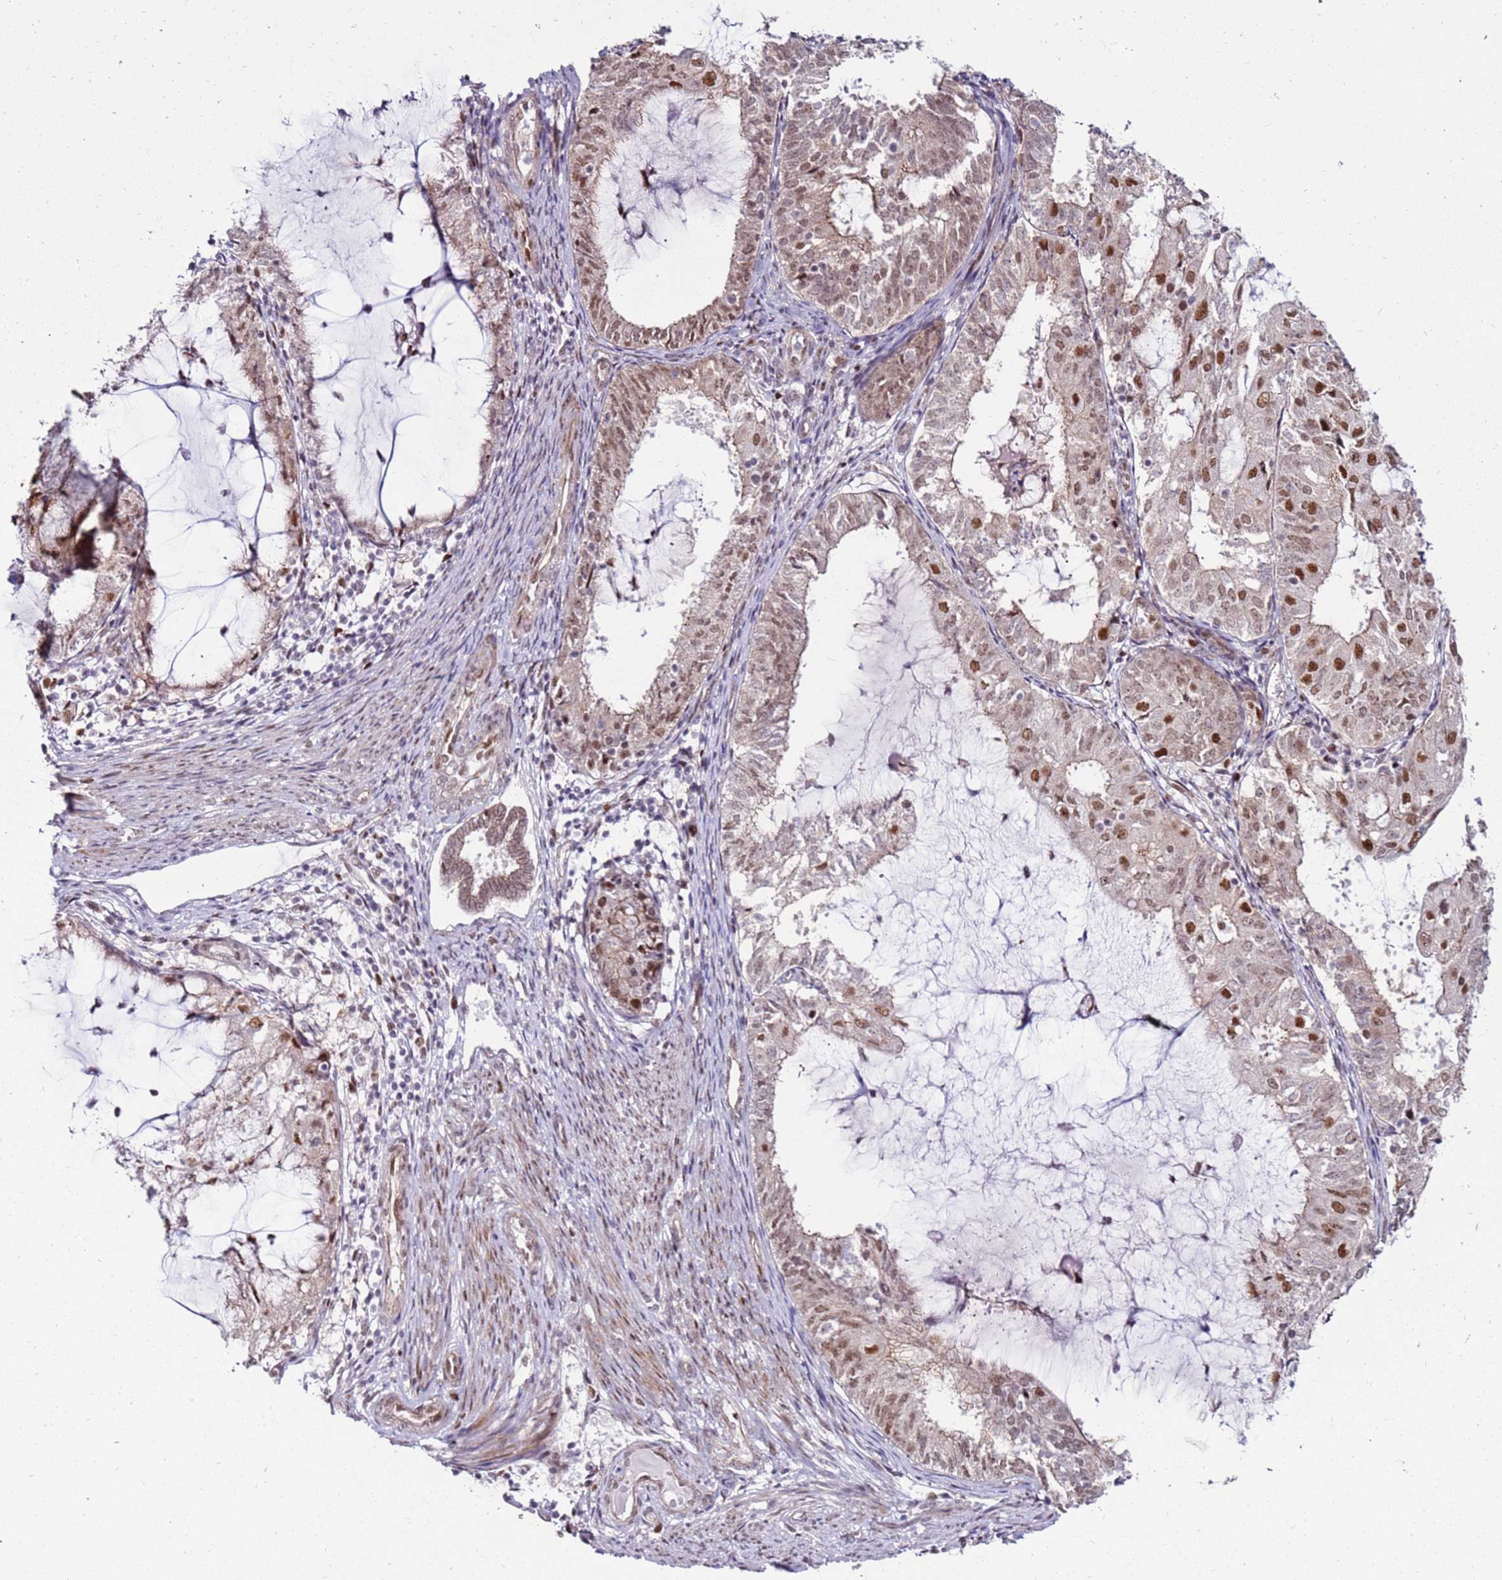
{"staining": {"intensity": "moderate", "quantity": "25%-75%", "location": "nuclear"}, "tissue": "endometrial cancer", "cell_type": "Tumor cells", "image_type": "cancer", "snomed": [{"axis": "morphology", "description": "Adenocarcinoma, NOS"}, {"axis": "topography", "description": "Endometrium"}], "caption": "High-power microscopy captured an immunohistochemistry (IHC) image of endometrial adenocarcinoma, revealing moderate nuclear positivity in about 25%-75% of tumor cells.", "gene": "KPNA4", "patient": {"sex": "female", "age": 81}}